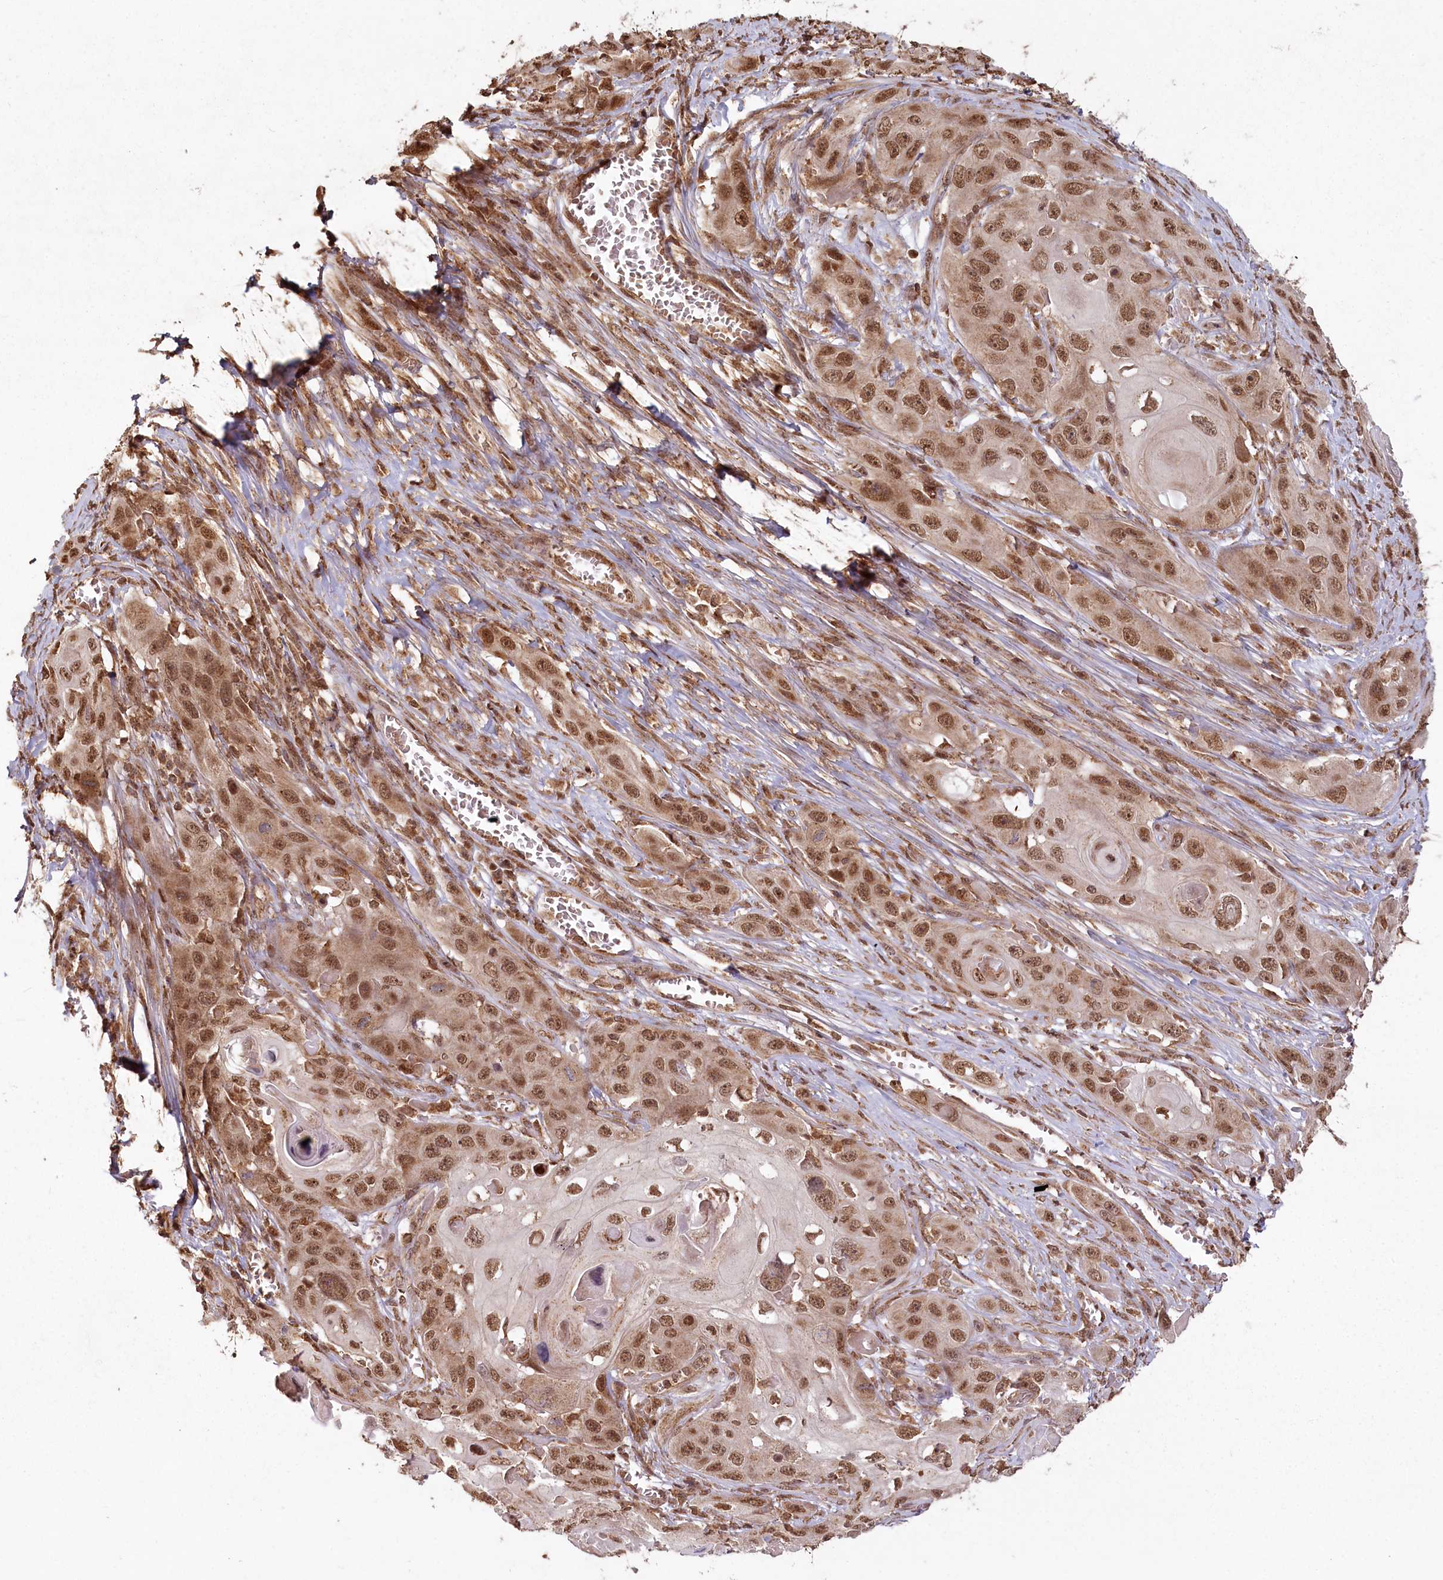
{"staining": {"intensity": "moderate", "quantity": ">75%", "location": "nuclear"}, "tissue": "skin cancer", "cell_type": "Tumor cells", "image_type": "cancer", "snomed": [{"axis": "morphology", "description": "Squamous cell carcinoma, NOS"}, {"axis": "topography", "description": "Skin"}], "caption": "This image displays IHC staining of skin squamous cell carcinoma, with medium moderate nuclear positivity in about >75% of tumor cells.", "gene": "MICU1", "patient": {"sex": "male", "age": 55}}